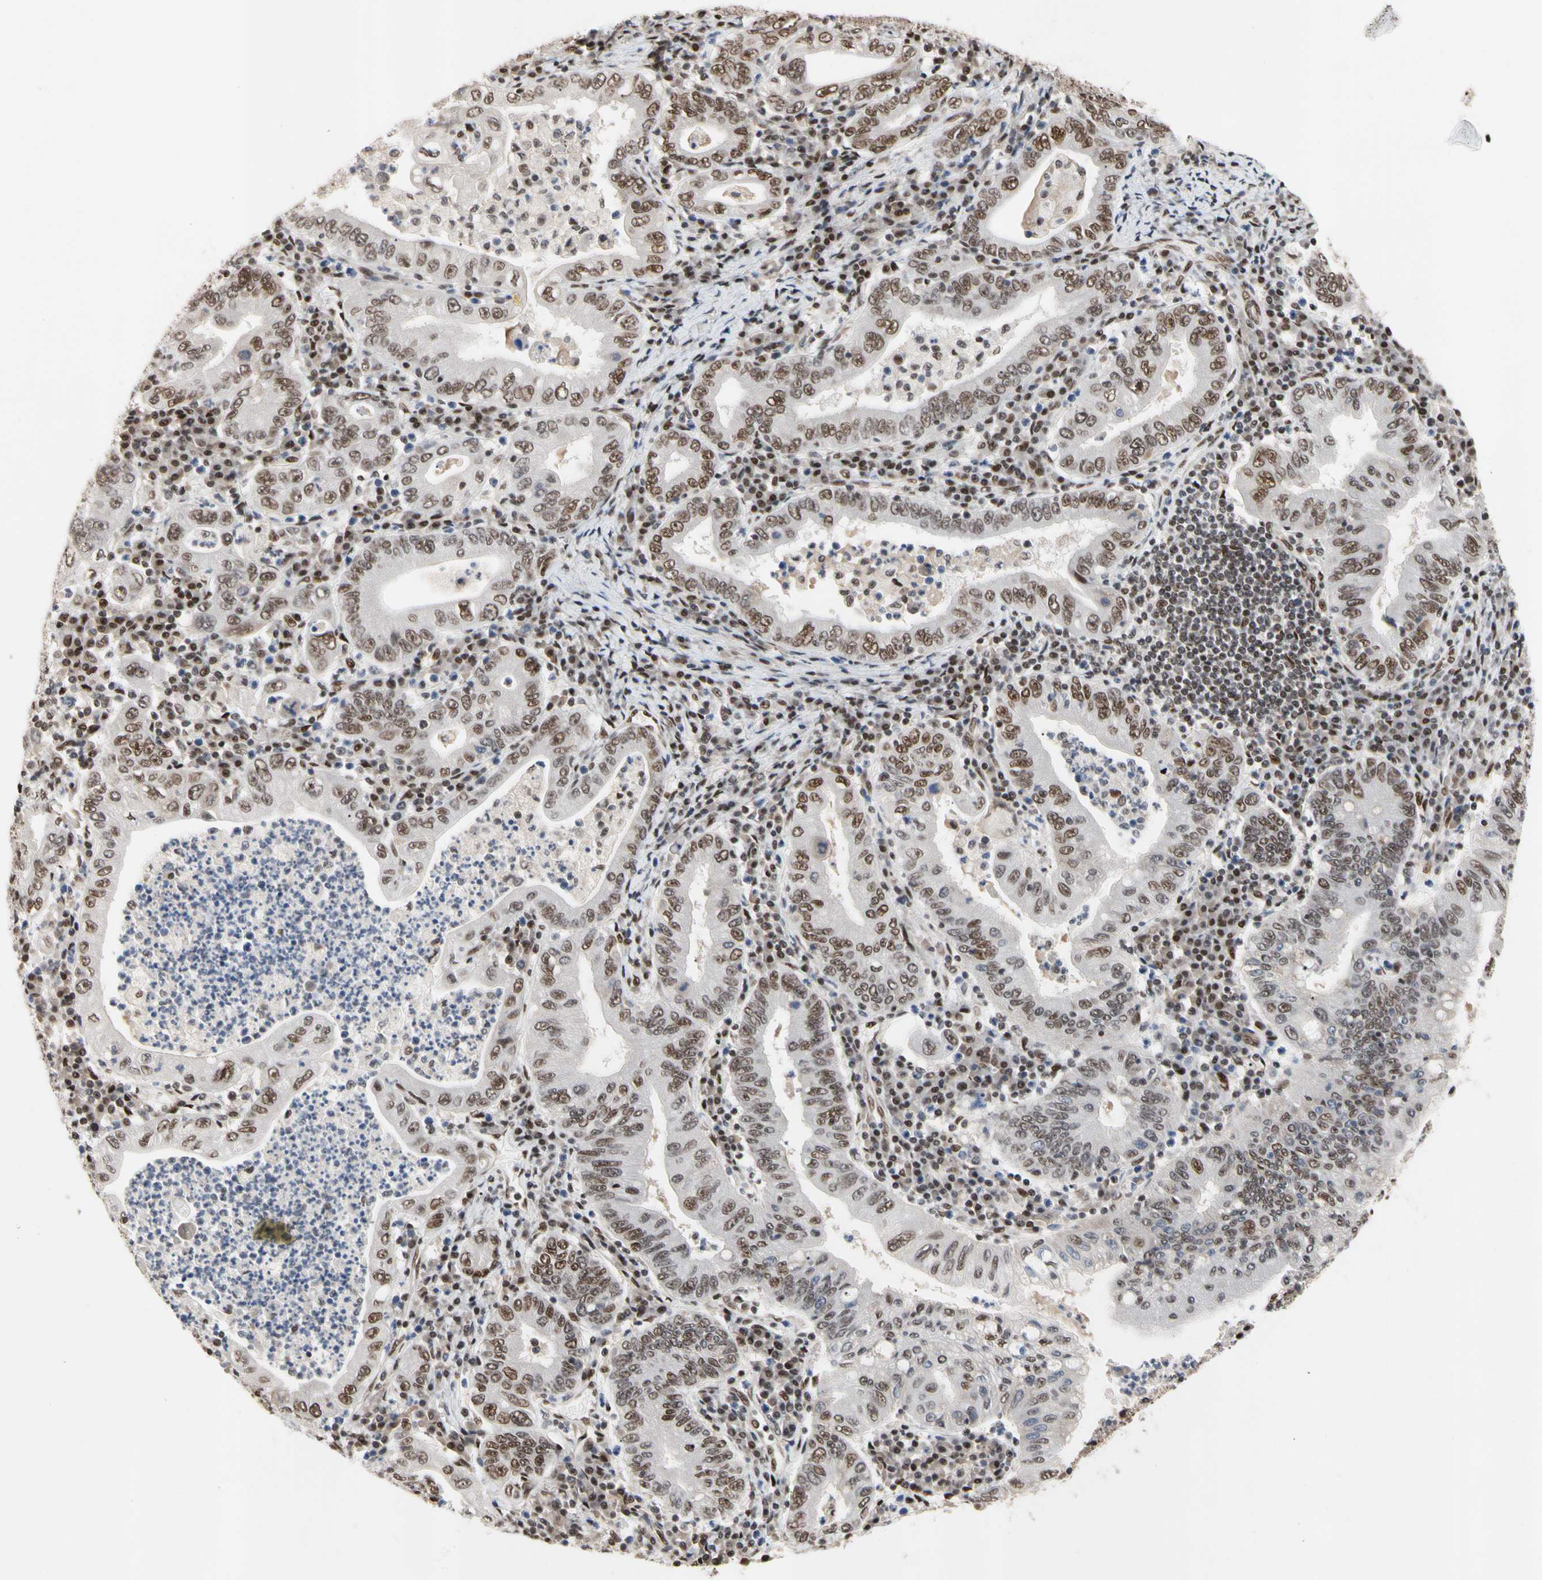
{"staining": {"intensity": "moderate", "quantity": ">75%", "location": "nuclear"}, "tissue": "stomach cancer", "cell_type": "Tumor cells", "image_type": "cancer", "snomed": [{"axis": "morphology", "description": "Normal tissue, NOS"}, {"axis": "morphology", "description": "Adenocarcinoma, NOS"}, {"axis": "topography", "description": "Esophagus"}, {"axis": "topography", "description": "Stomach, upper"}, {"axis": "topography", "description": "Peripheral nerve tissue"}], "caption": "Tumor cells demonstrate moderate nuclear positivity in about >75% of cells in stomach cancer (adenocarcinoma).", "gene": "FAM98B", "patient": {"sex": "male", "age": 62}}